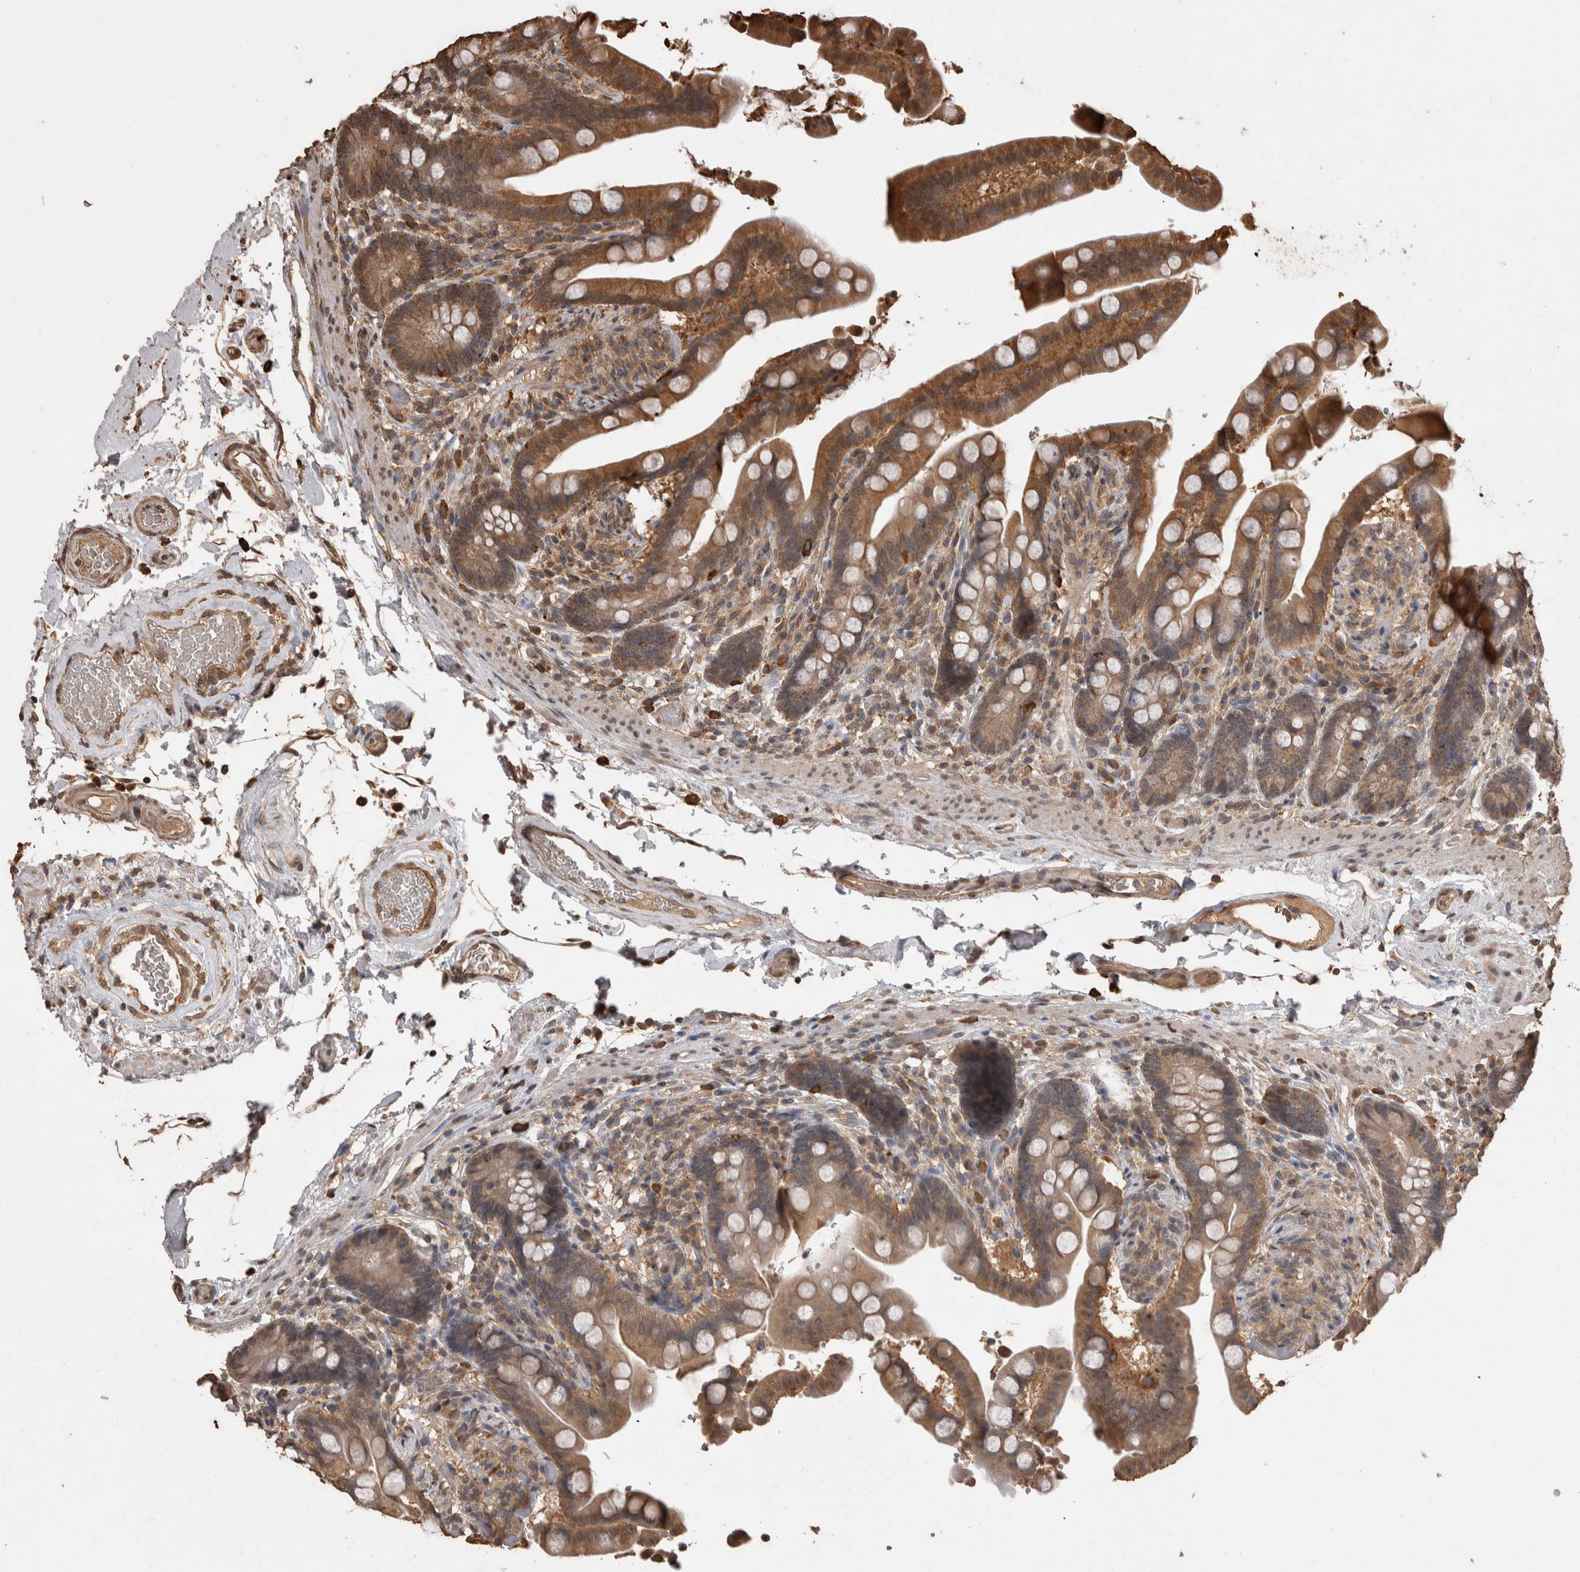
{"staining": {"intensity": "moderate", "quantity": ">75%", "location": "cytoplasmic/membranous"}, "tissue": "colon", "cell_type": "Endothelial cells", "image_type": "normal", "snomed": [{"axis": "morphology", "description": "Normal tissue, NOS"}, {"axis": "topography", "description": "Smooth muscle"}, {"axis": "topography", "description": "Colon"}], "caption": "Brown immunohistochemical staining in unremarkable colon shows moderate cytoplasmic/membranous expression in approximately >75% of endothelial cells. (DAB IHC with brightfield microscopy, high magnification).", "gene": "SOCS5", "patient": {"sex": "male", "age": 73}}